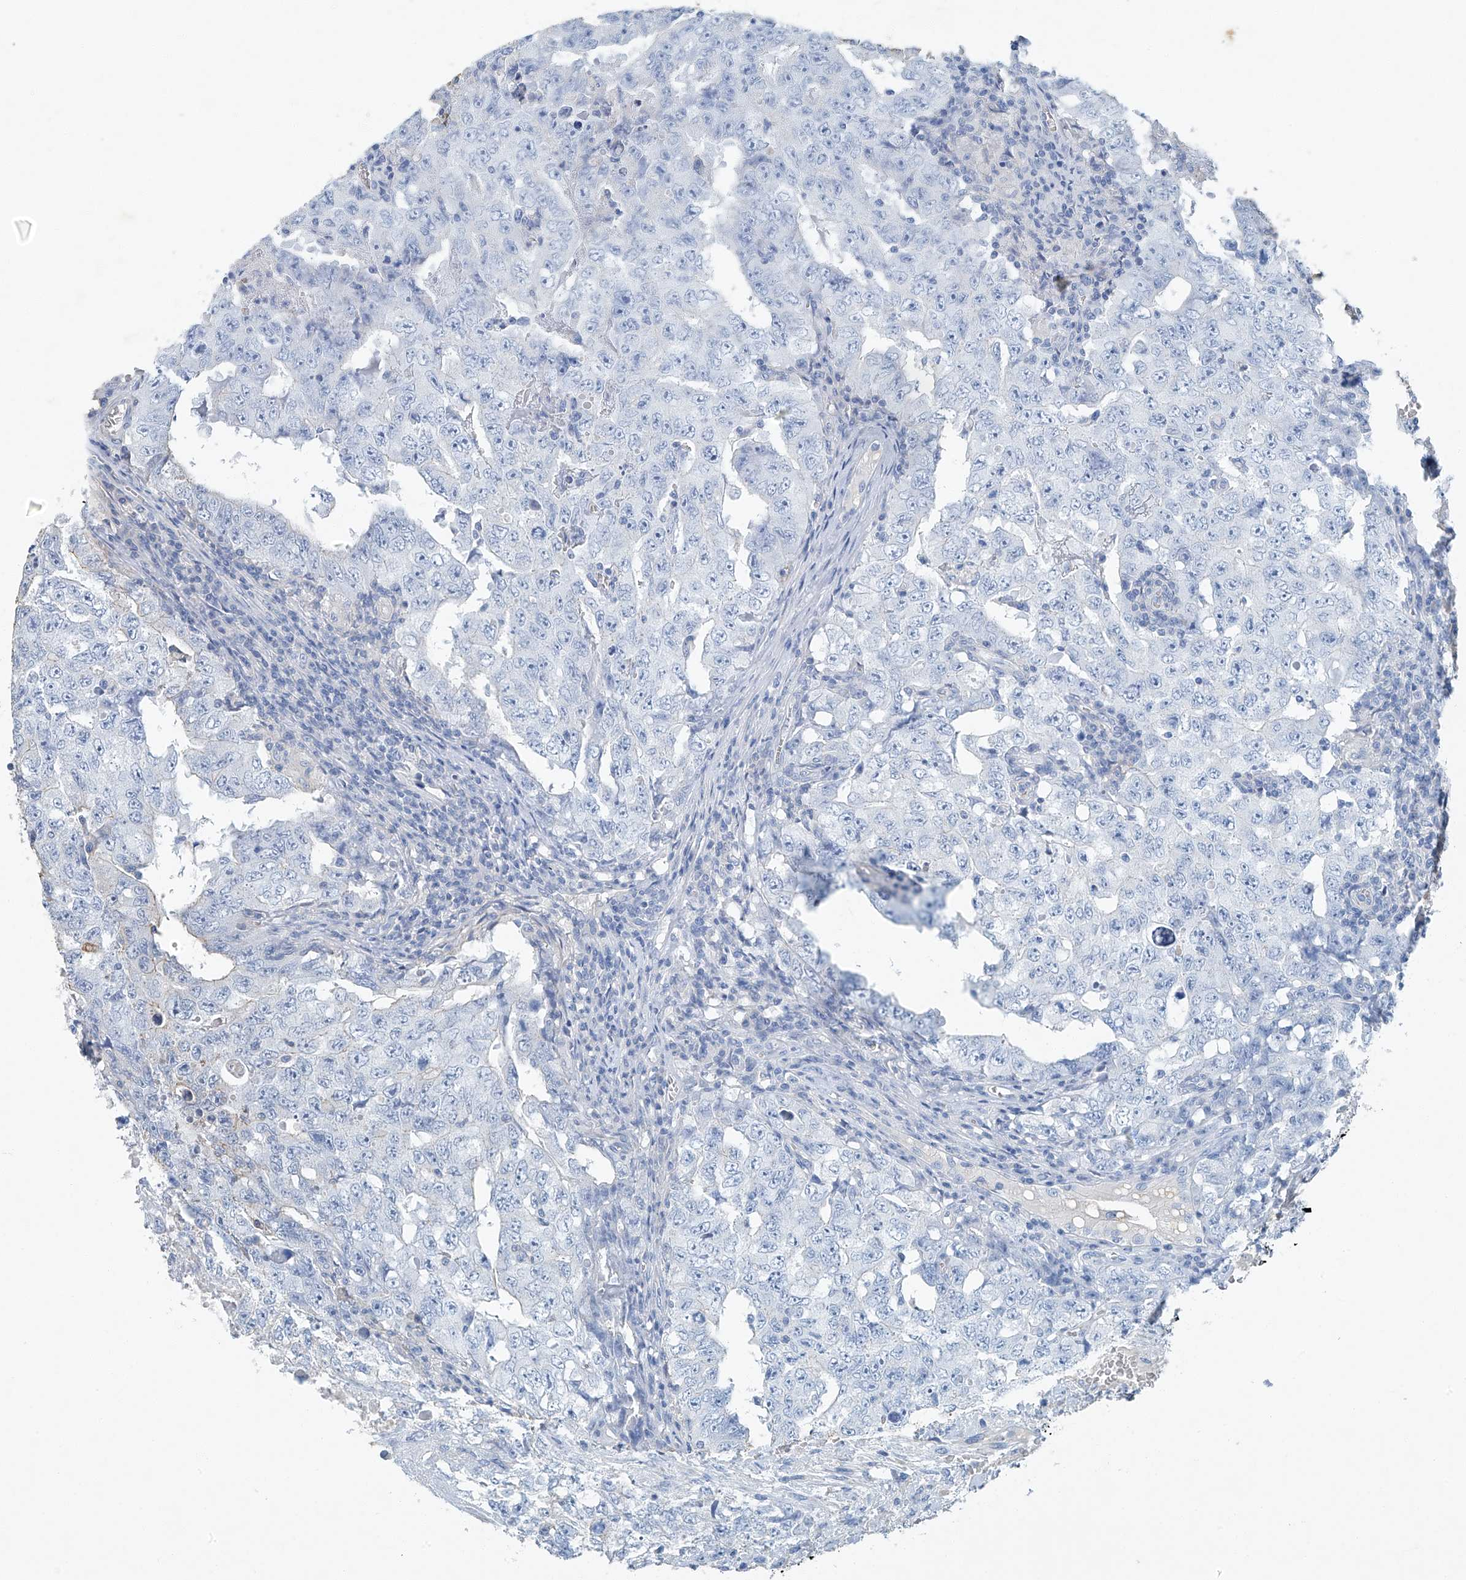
{"staining": {"intensity": "negative", "quantity": "none", "location": "none"}, "tissue": "testis cancer", "cell_type": "Tumor cells", "image_type": "cancer", "snomed": [{"axis": "morphology", "description": "Carcinoma, Embryonal, NOS"}, {"axis": "topography", "description": "Testis"}], "caption": "An image of human testis embryonal carcinoma is negative for staining in tumor cells.", "gene": "C1orf87", "patient": {"sex": "male", "age": 26}}